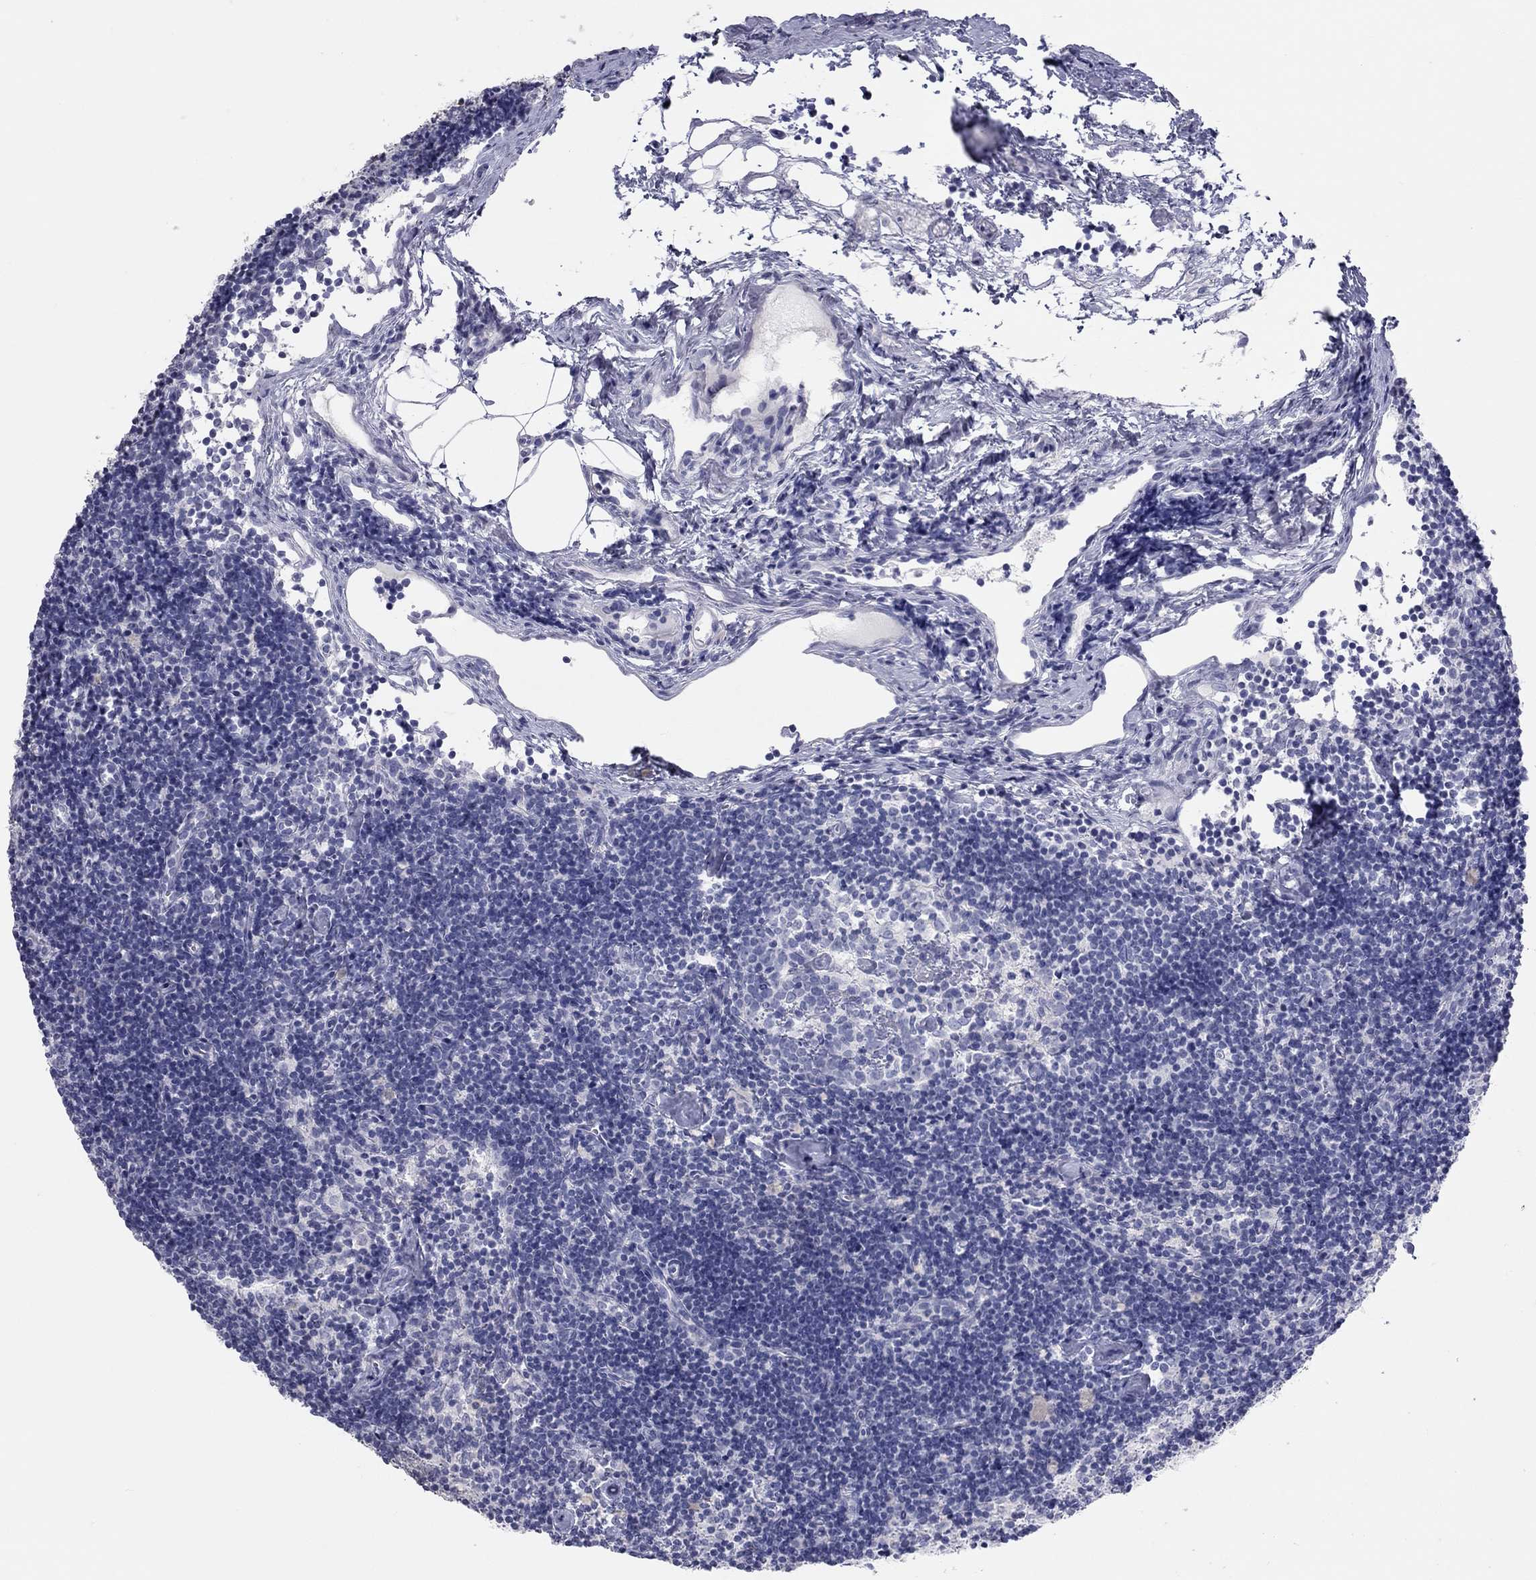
{"staining": {"intensity": "negative", "quantity": "none", "location": "none"}, "tissue": "lymph node", "cell_type": "Germinal center cells", "image_type": "normal", "snomed": [{"axis": "morphology", "description": "Normal tissue, NOS"}, {"axis": "topography", "description": "Lymph node"}], "caption": "Lymph node was stained to show a protein in brown. There is no significant positivity in germinal center cells. Brightfield microscopy of immunohistochemistry stained with DAB (3,3'-diaminobenzidine) (brown) and hematoxylin (blue), captured at high magnification.", "gene": "AK8", "patient": {"sex": "female", "age": 42}}